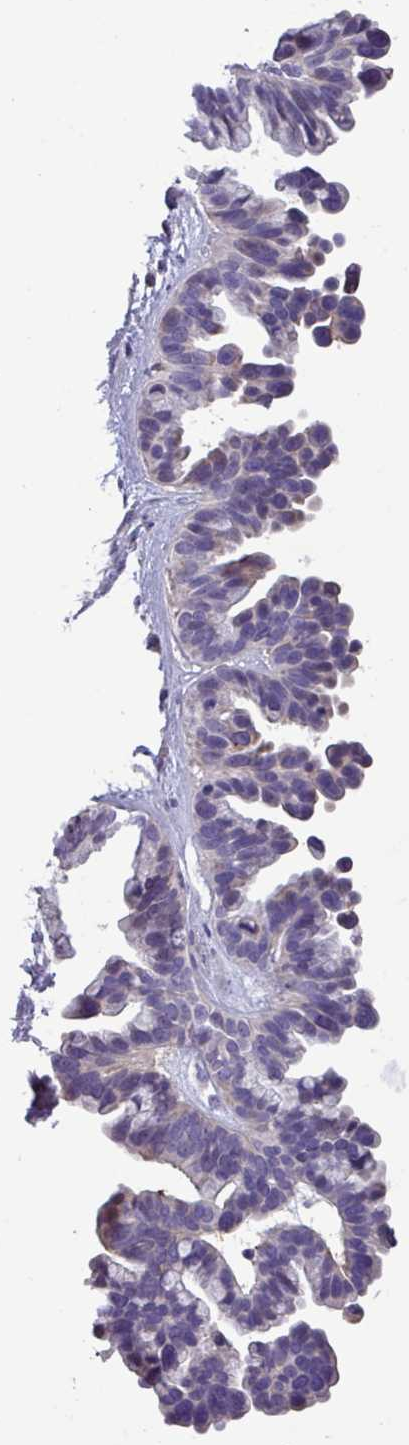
{"staining": {"intensity": "weak", "quantity": "<25%", "location": "nuclear"}, "tissue": "ovarian cancer", "cell_type": "Tumor cells", "image_type": "cancer", "snomed": [{"axis": "morphology", "description": "Cystadenocarcinoma, serous, NOS"}, {"axis": "topography", "description": "Ovary"}], "caption": "Ovarian cancer was stained to show a protein in brown. There is no significant staining in tumor cells.", "gene": "PNLDC1", "patient": {"sex": "female", "age": 56}}